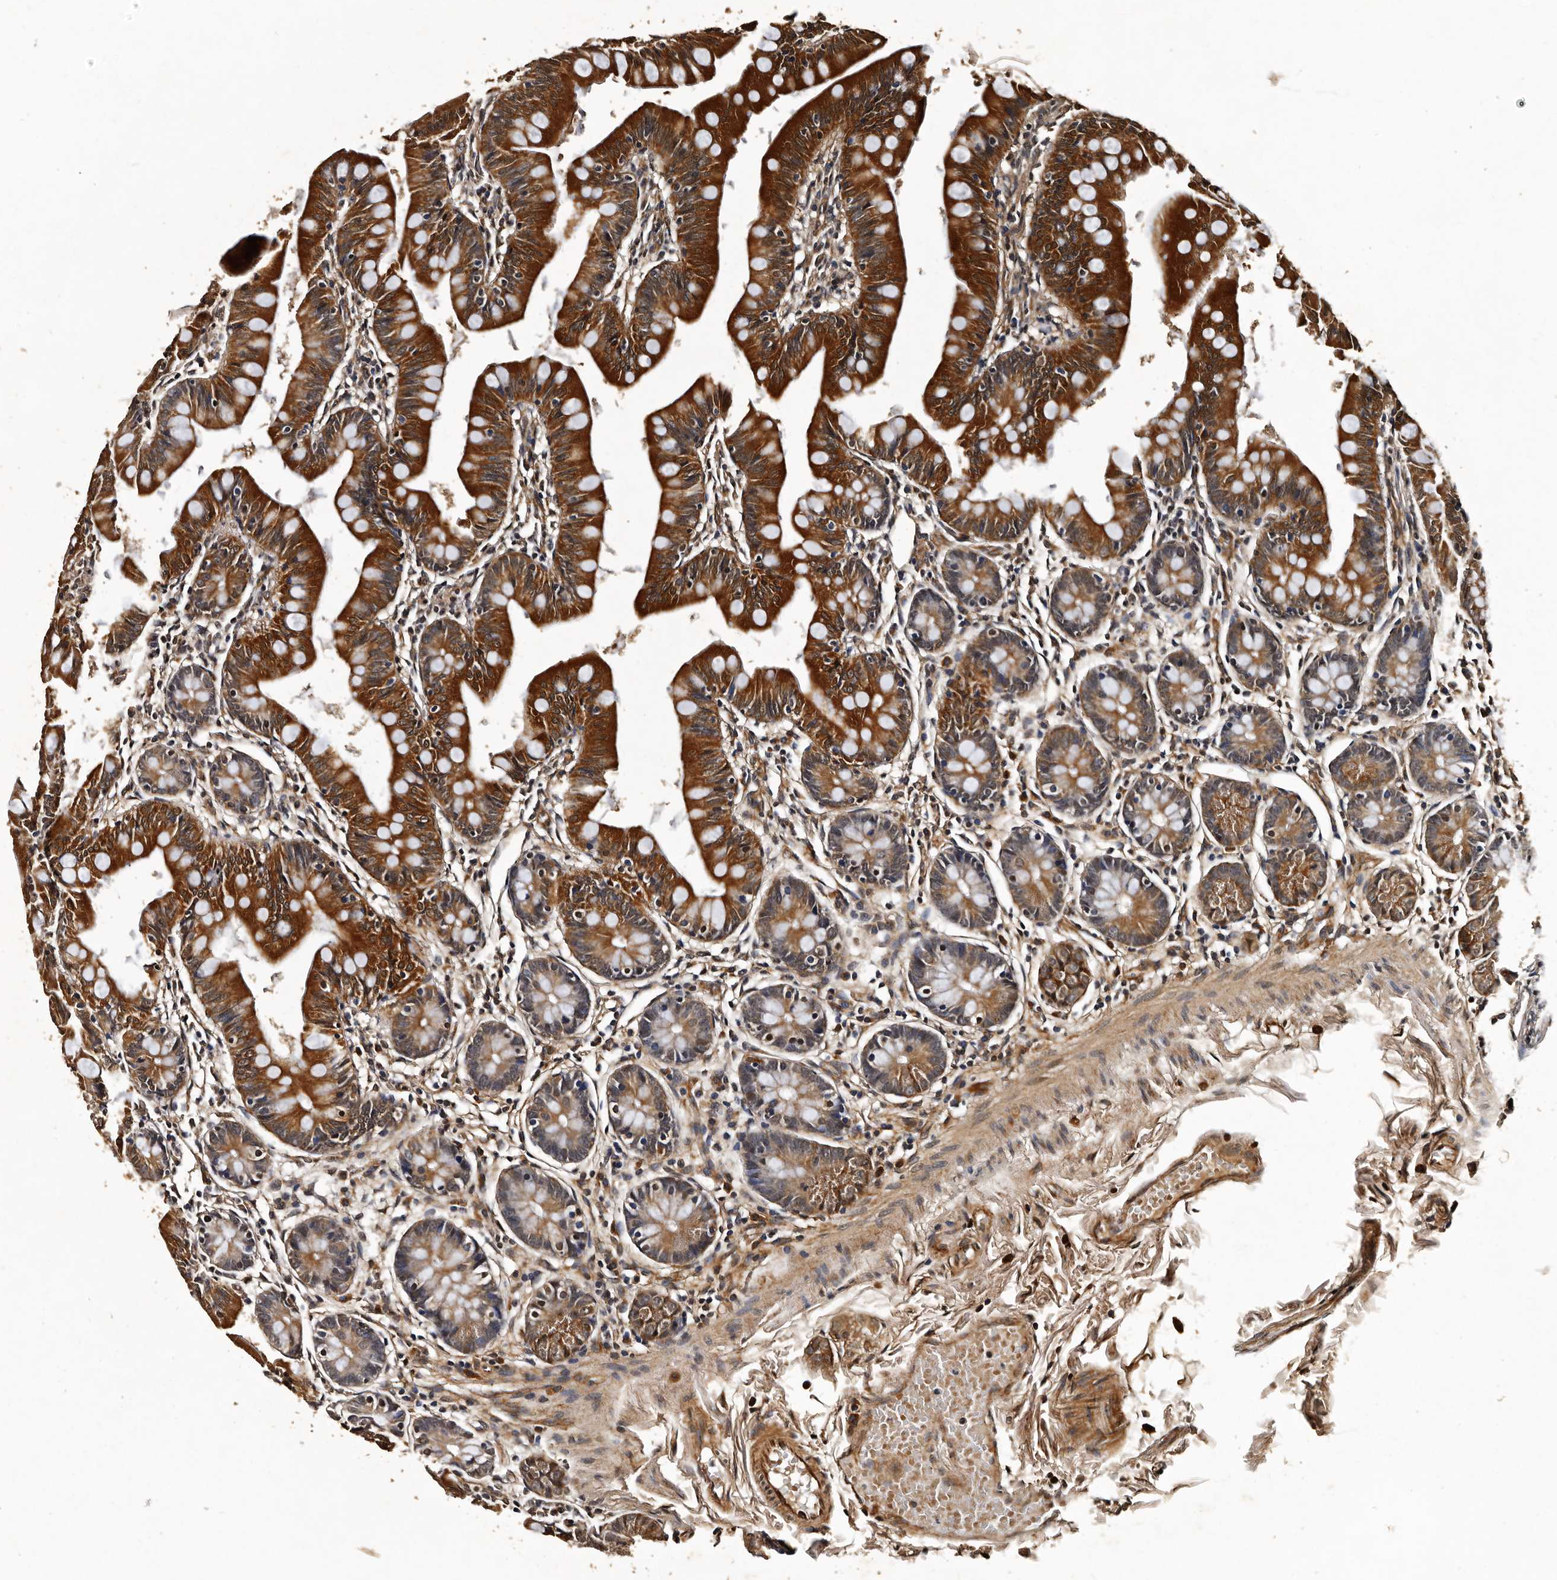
{"staining": {"intensity": "strong", "quantity": ">75%", "location": "cytoplasmic/membranous"}, "tissue": "small intestine", "cell_type": "Glandular cells", "image_type": "normal", "snomed": [{"axis": "morphology", "description": "Normal tissue, NOS"}, {"axis": "topography", "description": "Small intestine"}], "caption": "Normal small intestine demonstrates strong cytoplasmic/membranous positivity in approximately >75% of glandular cells, visualized by immunohistochemistry.", "gene": "CPNE3", "patient": {"sex": "male", "age": 7}}